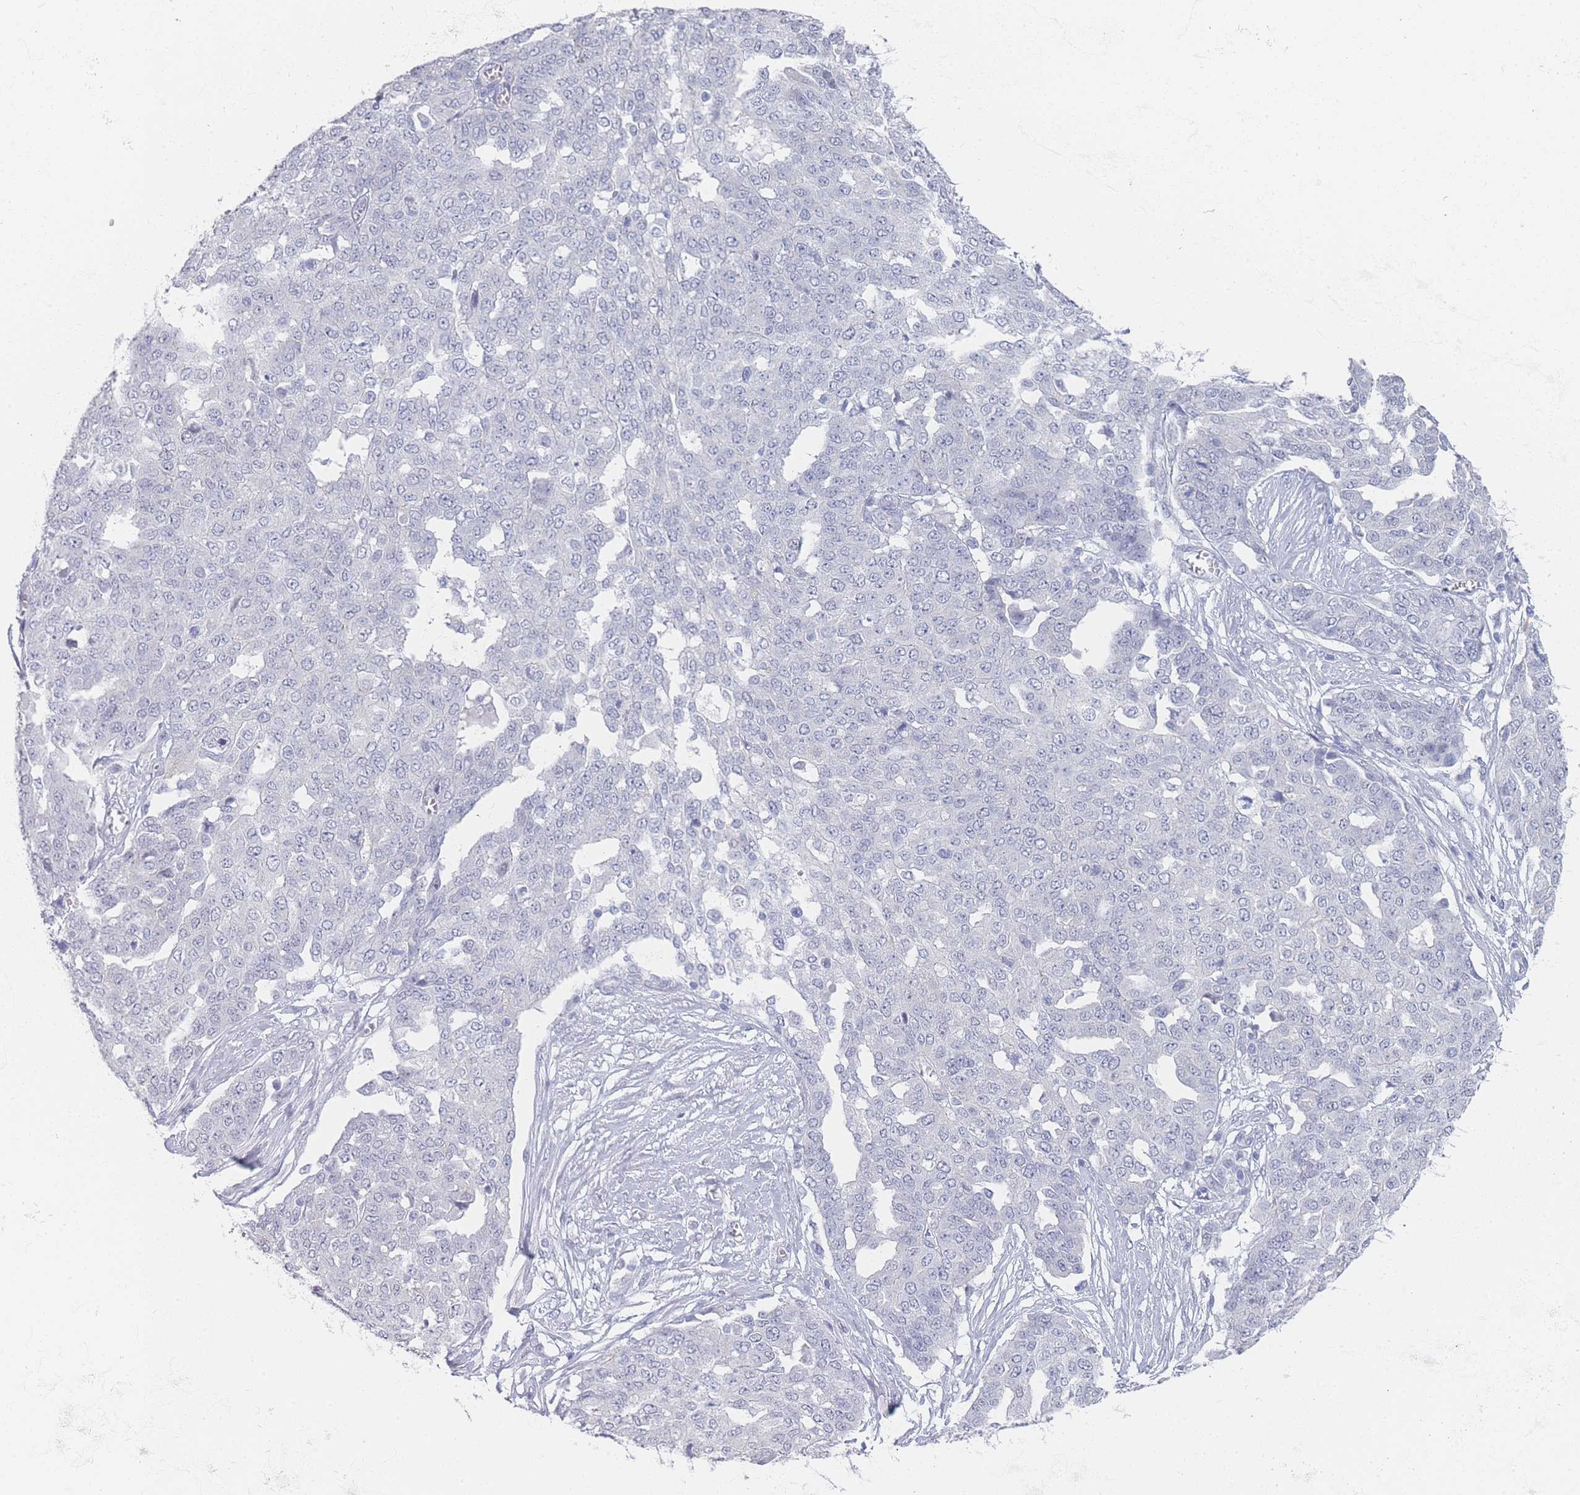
{"staining": {"intensity": "negative", "quantity": "none", "location": "none"}, "tissue": "ovarian cancer", "cell_type": "Tumor cells", "image_type": "cancer", "snomed": [{"axis": "morphology", "description": "Cystadenocarcinoma, serous, NOS"}, {"axis": "topography", "description": "Soft tissue"}, {"axis": "topography", "description": "Ovary"}], "caption": "This image is of ovarian cancer (serous cystadenocarcinoma) stained with immunohistochemistry (IHC) to label a protein in brown with the nuclei are counter-stained blue. There is no expression in tumor cells.", "gene": "IMPG1", "patient": {"sex": "female", "age": 57}}